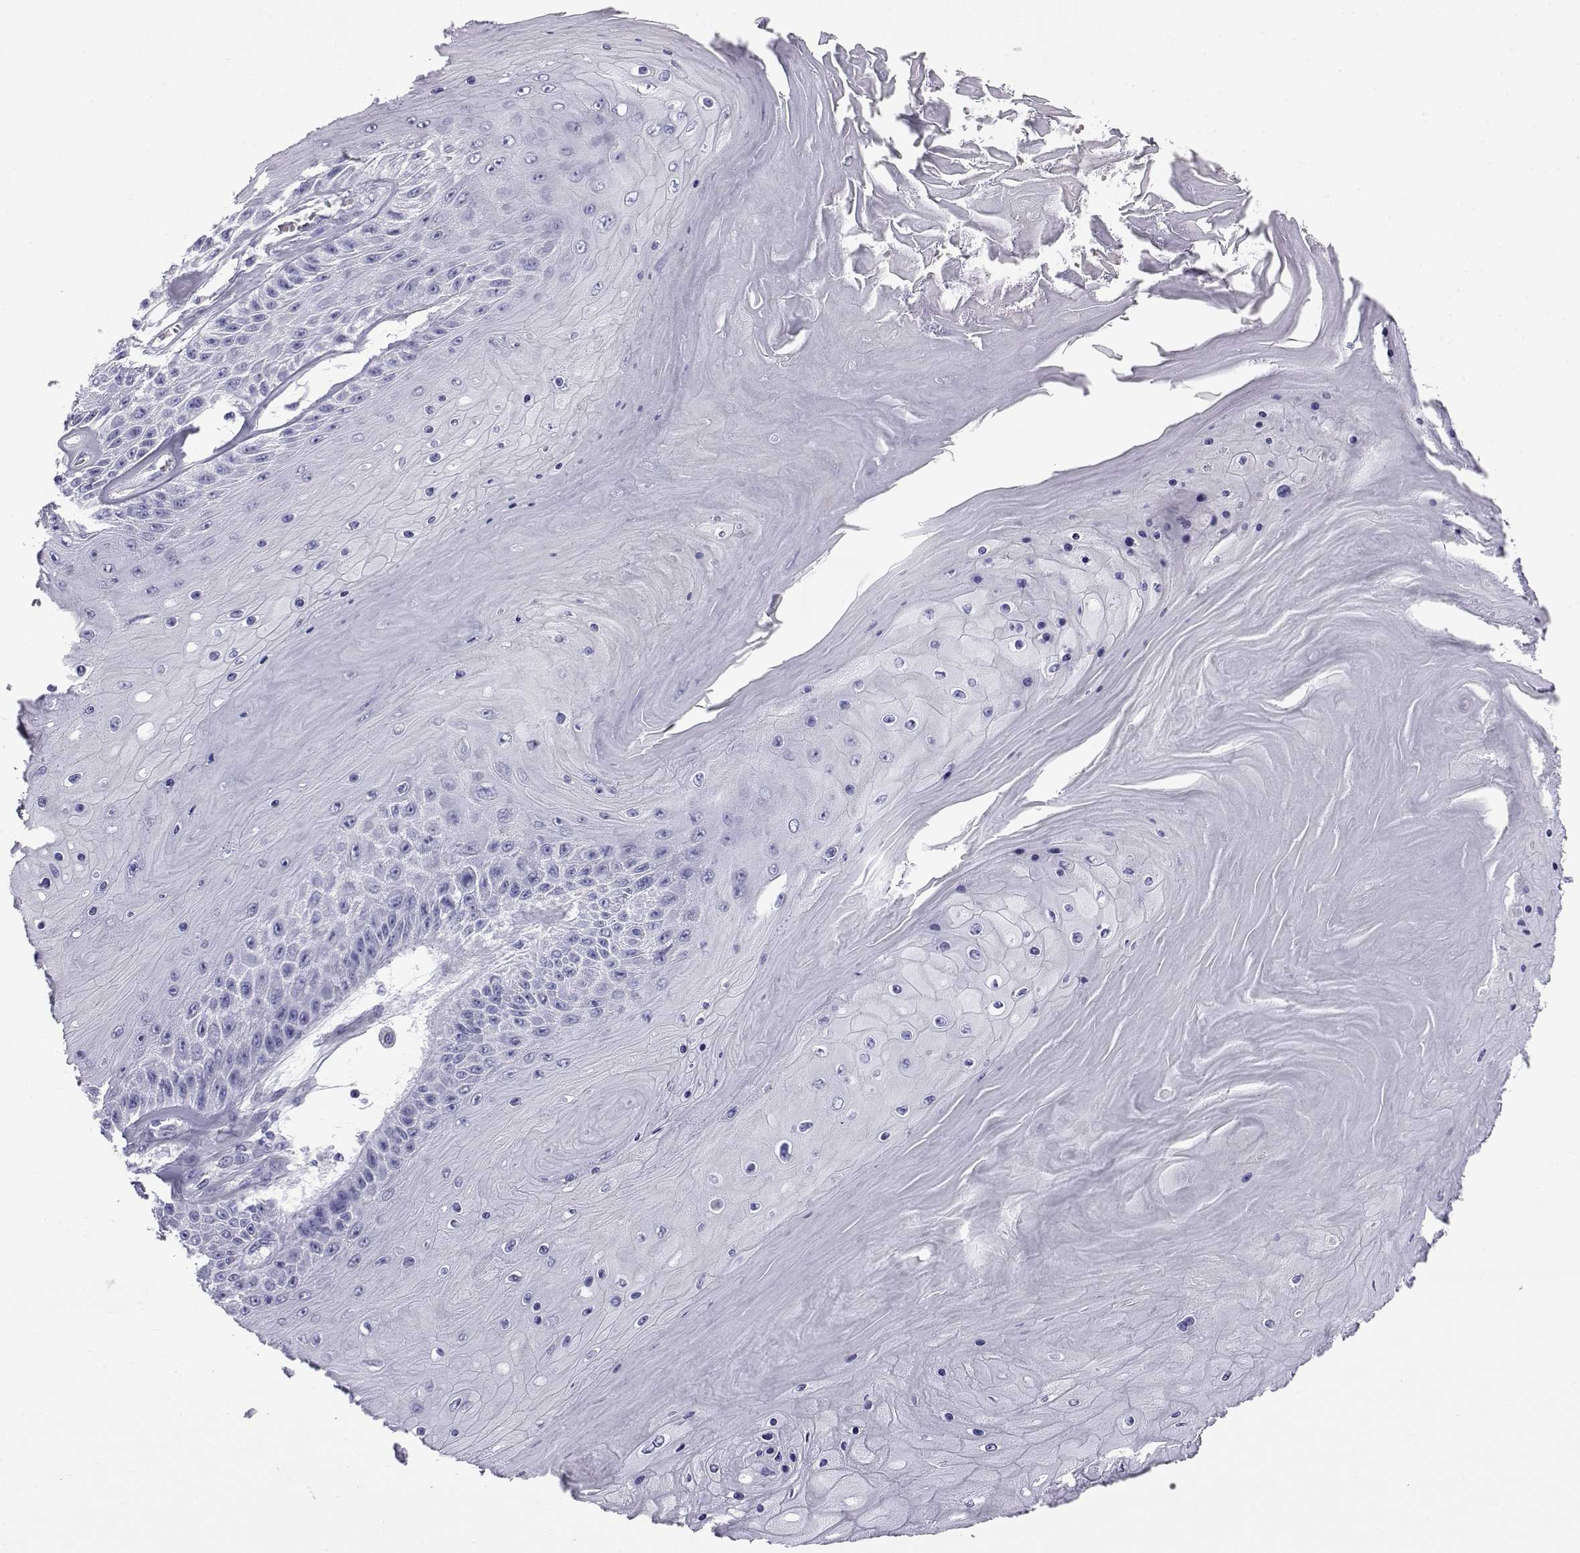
{"staining": {"intensity": "negative", "quantity": "none", "location": "none"}, "tissue": "skin cancer", "cell_type": "Tumor cells", "image_type": "cancer", "snomed": [{"axis": "morphology", "description": "Squamous cell carcinoma, NOS"}, {"axis": "topography", "description": "Skin"}], "caption": "Immunohistochemistry (IHC) of human skin cancer shows no positivity in tumor cells. (Stains: DAB immunohistochemistry (IHC) with hematoxylin counter stain, Microscopy: brightfield microscopy at high magnification).", "gene": "RNASE12", "patient": {"sex": "male", "age": 62}}